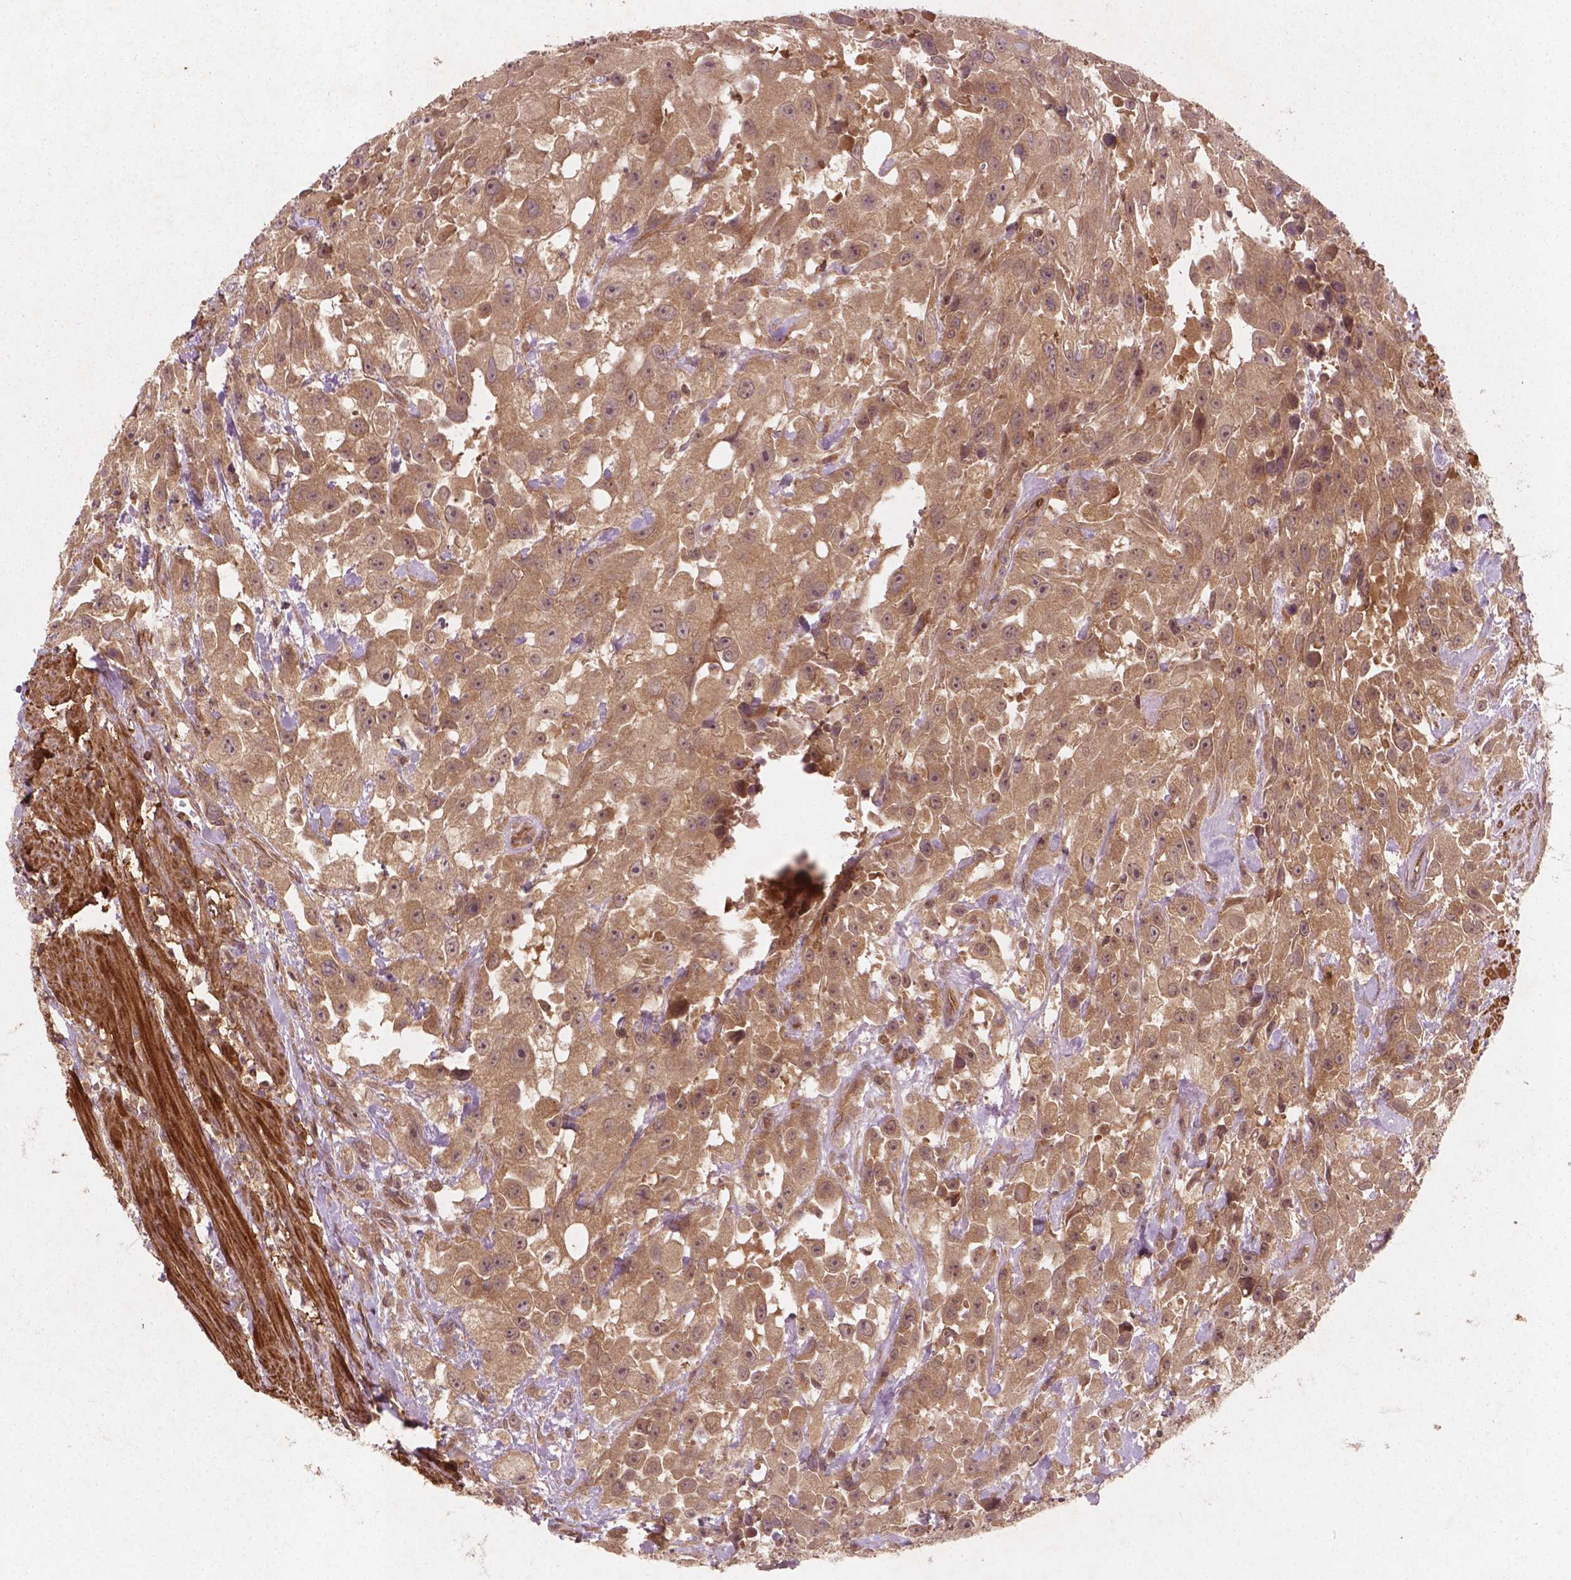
{"staining": {"intensity": "moderate", "quantity": ">75%", "location": "cytoplasmic/membranous"}, "tissue": "urothelial cancer", "cell_type": "Tumor cells", "image_type": "cancer", "snomed": [{"axis": "morphology", "description": "Urothelial carcinoma, High grade"}, {"axis": "topography", "description": "Urinary bladder"}], "caption": "IHC (DAB) staining of urothelial cancer displays moderate cytoplasmic/membranous protein staining in approximately >75% of tumor cells.", "gene": "CYFIP2", "patient": {"sex": "male", "age": 79}}